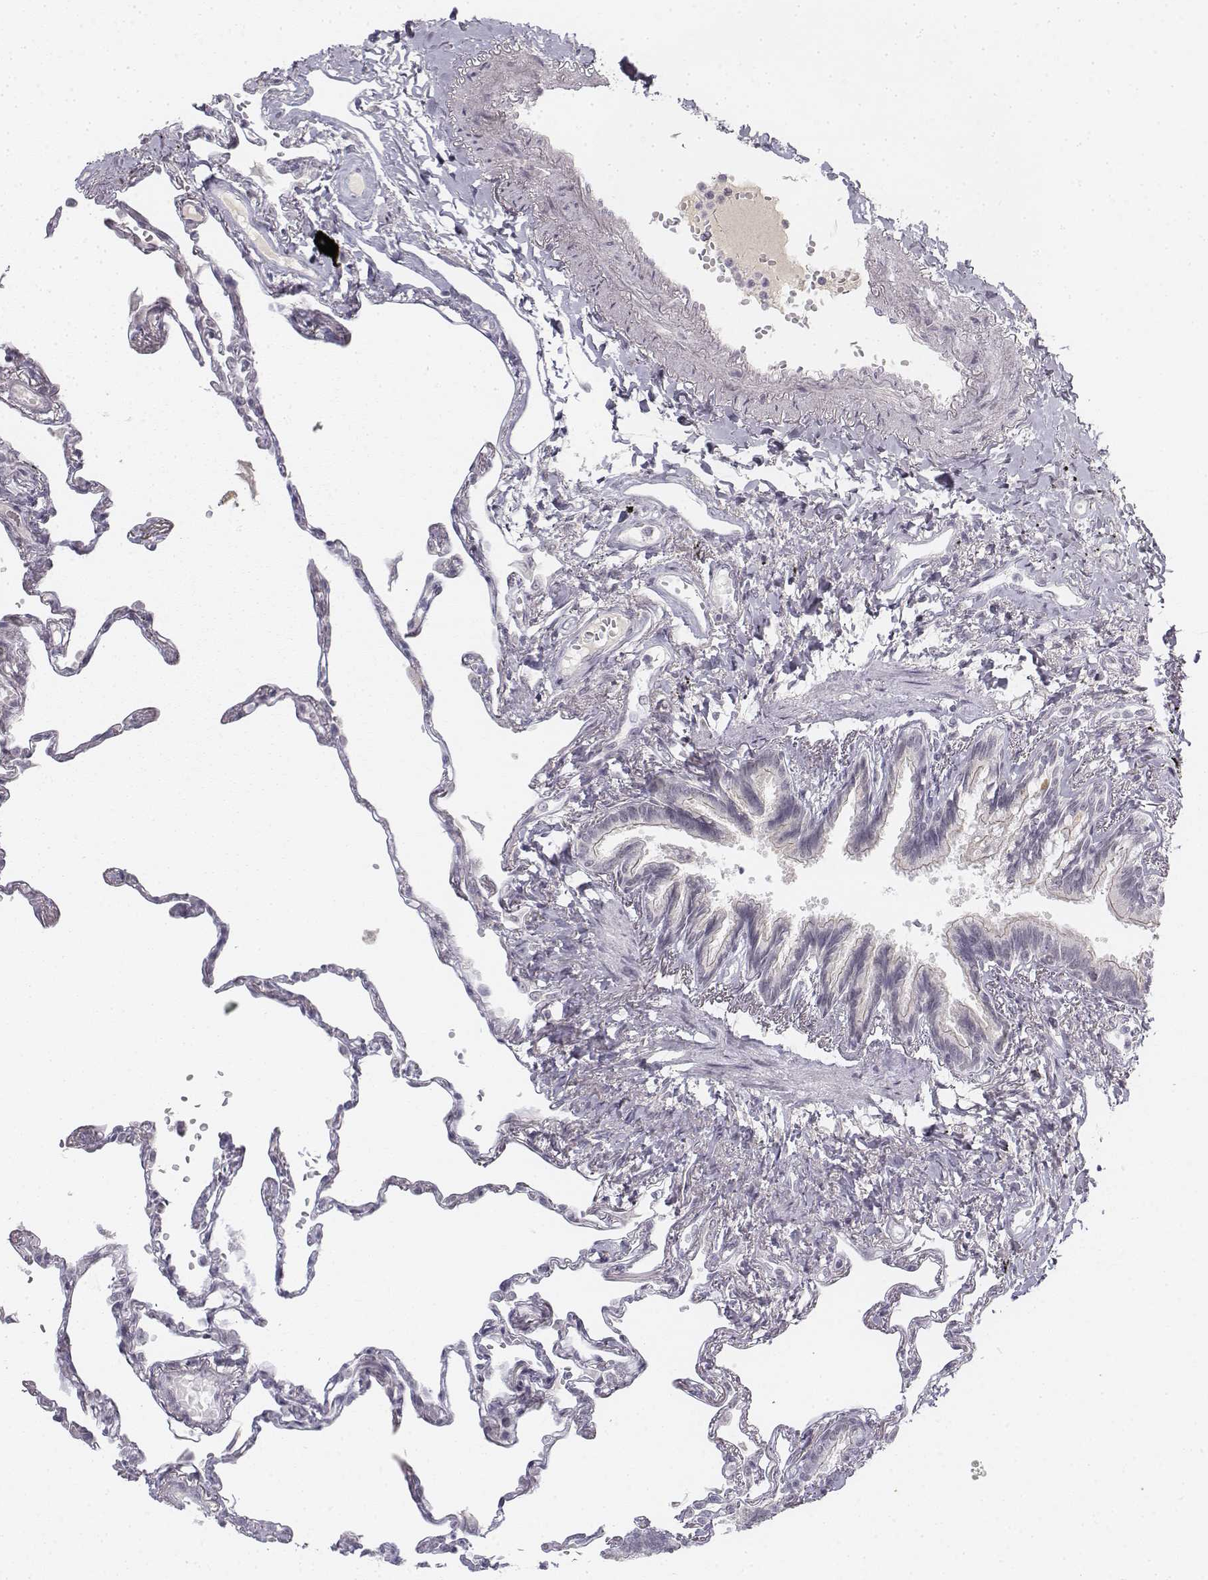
{"staining": {"intensity": "negative", "quantity": "none", "location": "none"}, "tissue": "lung", "cell_type": "Alveolar cells", "image_type": "normal", "snomed": [{"axis": "morphology", "description": "Normal tissue, NOS"}, {"axis": "topography", "description": "Lung"}], "caption": "IHC micrograph of benign human lung stained for a protein (brown), which reveals no expression in alveolar cells. The staining is performed using DAB brown chromogen with nuclei counter-stained in using hematoxylin.", "gene": "KRT84", "patient": {"sex": "male", "age": 78}}